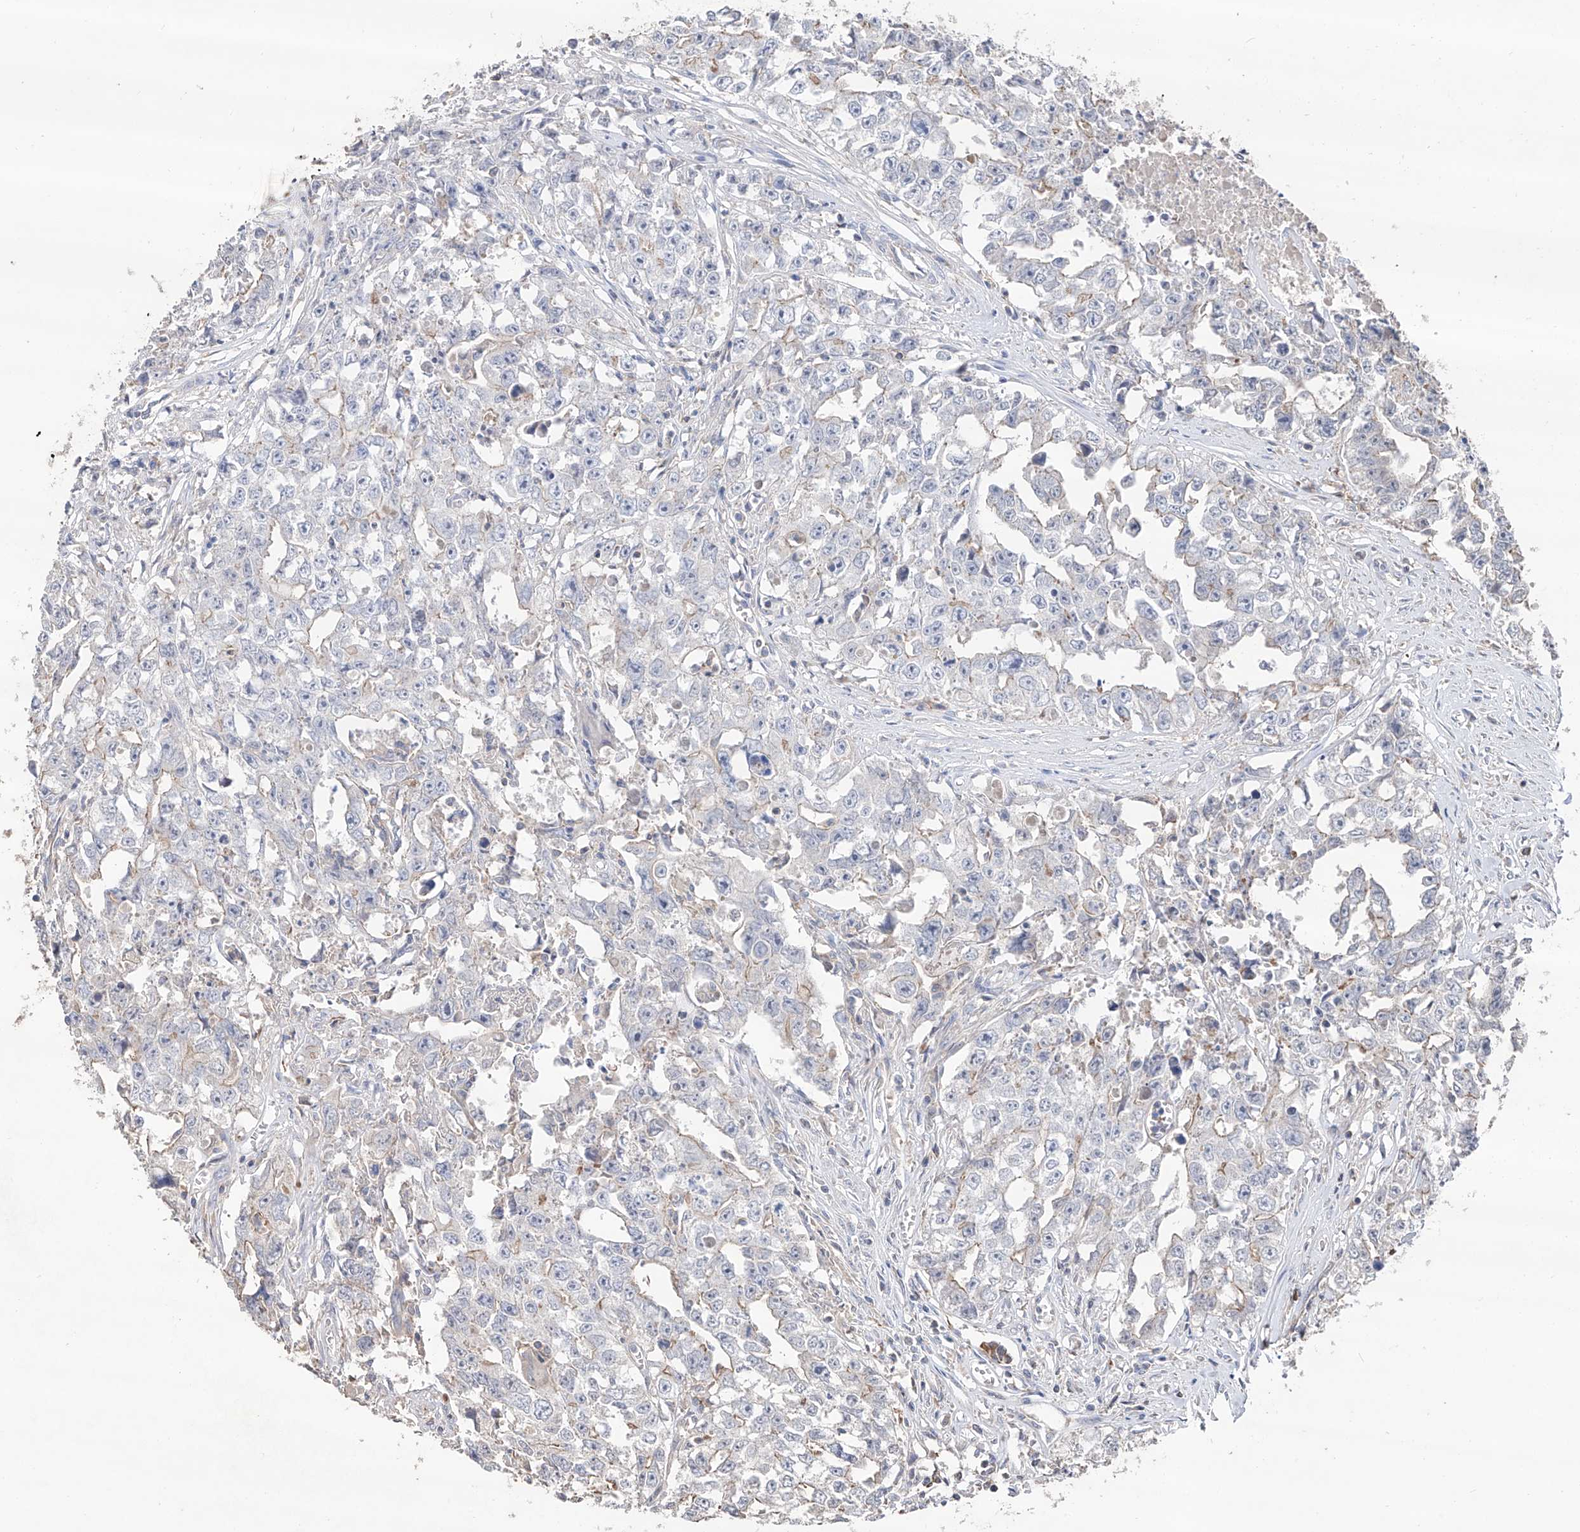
{"staining": {"intensity": "weak", "quantity": "<25%", "location": "cytoplasmic/membranous"}, "tissue": "testis cancer", "cell_type": "Tumor cells", "image_type": "cancer", "snomed": [{"axis": "morphology", "description": "Seminoma, NOS"}, {"axis": "morphology", "description": "Carcinoma, Embryonal, NOS"}, {"axis": "topography", "description": "Testis"}], "caption": "Testis cancer was stained to show a protein in brown. There is no significant positivity in tumor cells. (Brightfield microscopy of DAB immunohistochemistry at high magnification).", "gene": "EDN1", "patient": {"sex": "male", "age": 43}}